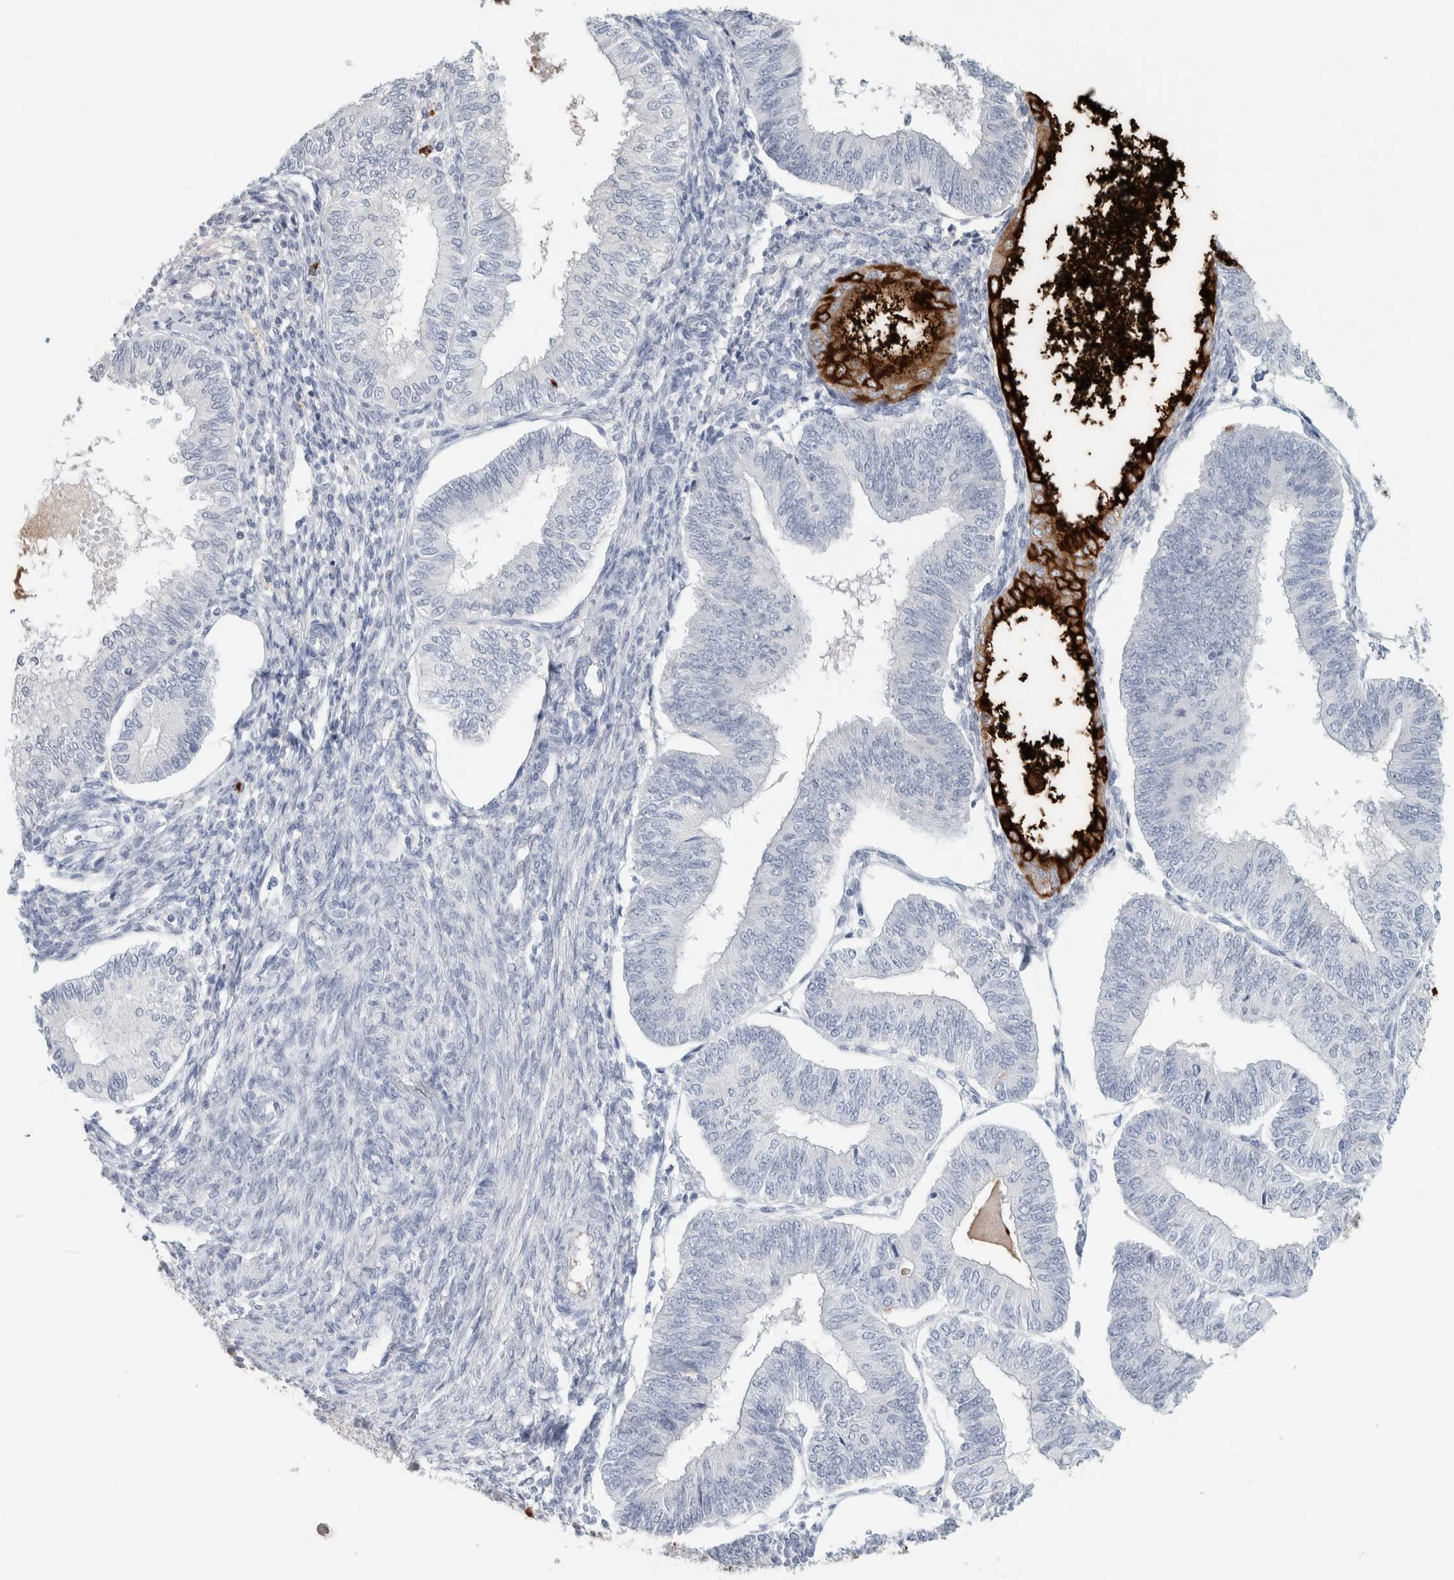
{"staining": {"intensity": "strong", "quantity": "<25%", "location": "cytoplasmic/membranous"}, "tissue": "endometrial cancer", "cell_type": "Tumor cells", "image_type": "cancer", "snomed": [{"axis": "morphology", "description": "Adenocarcinoma, NOS"}, {"axis": "topography", "description": "Endometrium"}], "caption": "A brown stain shows strong cytoplasmic/membranous staining of a protein in human endometrial adenocarcinoma tumor cells.", "gene": "IL6", "patient": {"sex": "female", "age": 58}}